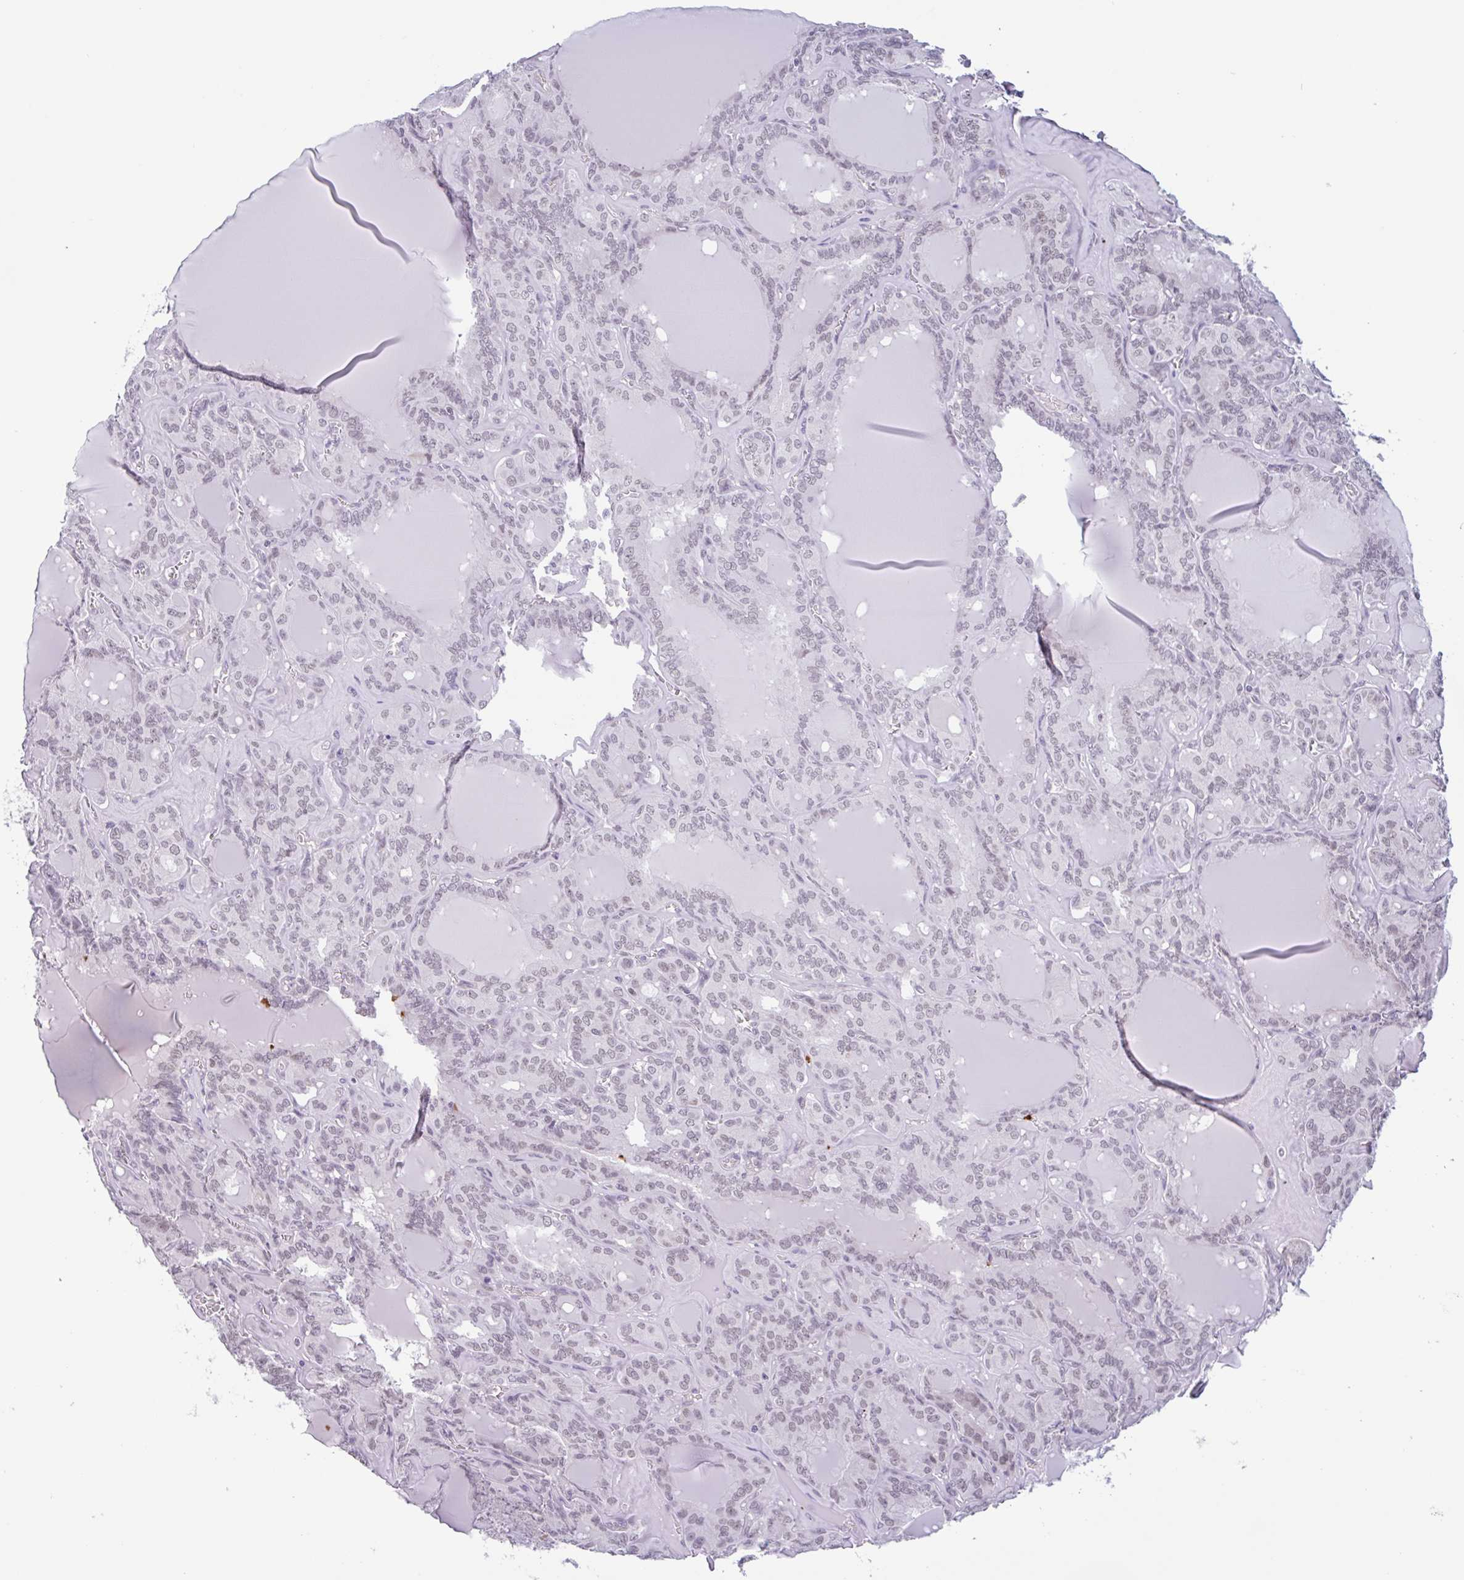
{"staining": {"intensity": "moderate", "quantity": "<25%", "location": "cytoplasmic/membranous,nuclear"}, "tissue": "thyroid cancer", "cell_type": "Tumor cells", "image_type": "cancer", "snomed": [{"axis": "morphology", "description": "Papillary adenocarcinoma, NOS"}, {"axis": "topography", "description": "Thyroid gland"}], "caption": "Immunohistochemistry (IHC) image of neoplastic tissue: papillary adenocarcinoma (thyroid) stained using immunohistochemistry displays low levels of moderate protein expression localized specifically in the cytoplasmic/membranous and nuclear of tumor cells, appearing as a cytoplasmic/membranous and nuclear brown color.", "gene": "PLG", "patient": {"sex": "male", "age": 87}}